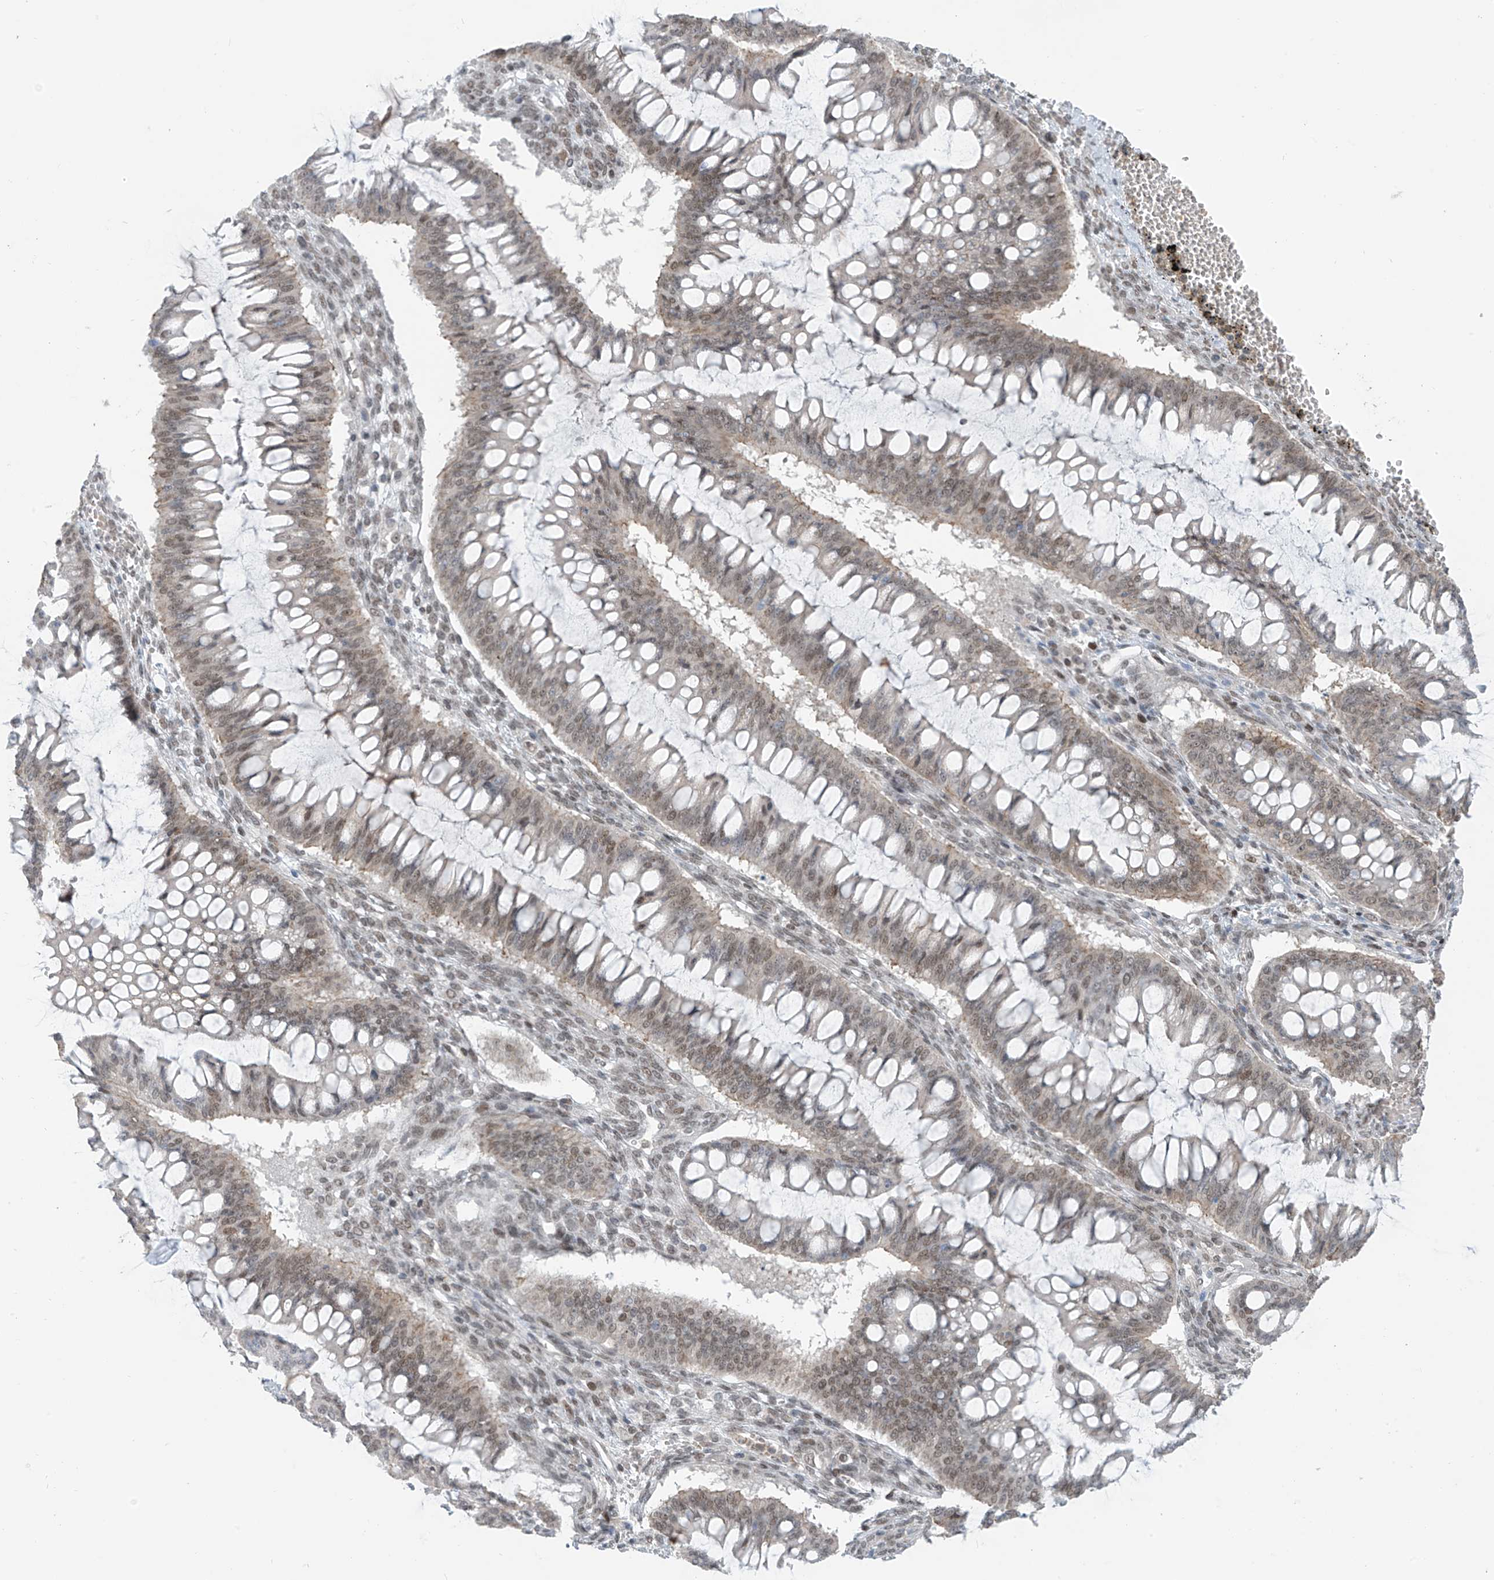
{"staining": {"intensity": "moderate", "quantity": ">75%", "location": "nuclear"}, "tissue": "ovarian cancer", "cell_type": "Tumor cells", "image_type": "cancer", "snomed": [{"axis": "morphology", "description": "Cystadenocarcinoma, mucinous, NOS"}, {"axis": "topography", "description": "Ovary"}], "caption": "Moderate nuclear protein staining is identified in about >75% of tumor cells in ovarian cancer. (DAB (3,3'-diaminobenzidine) = brown stain, brightfield microscopy at high magnification).", "gene": "MCM9", "patient": {"sex": "female", "age": 73}}